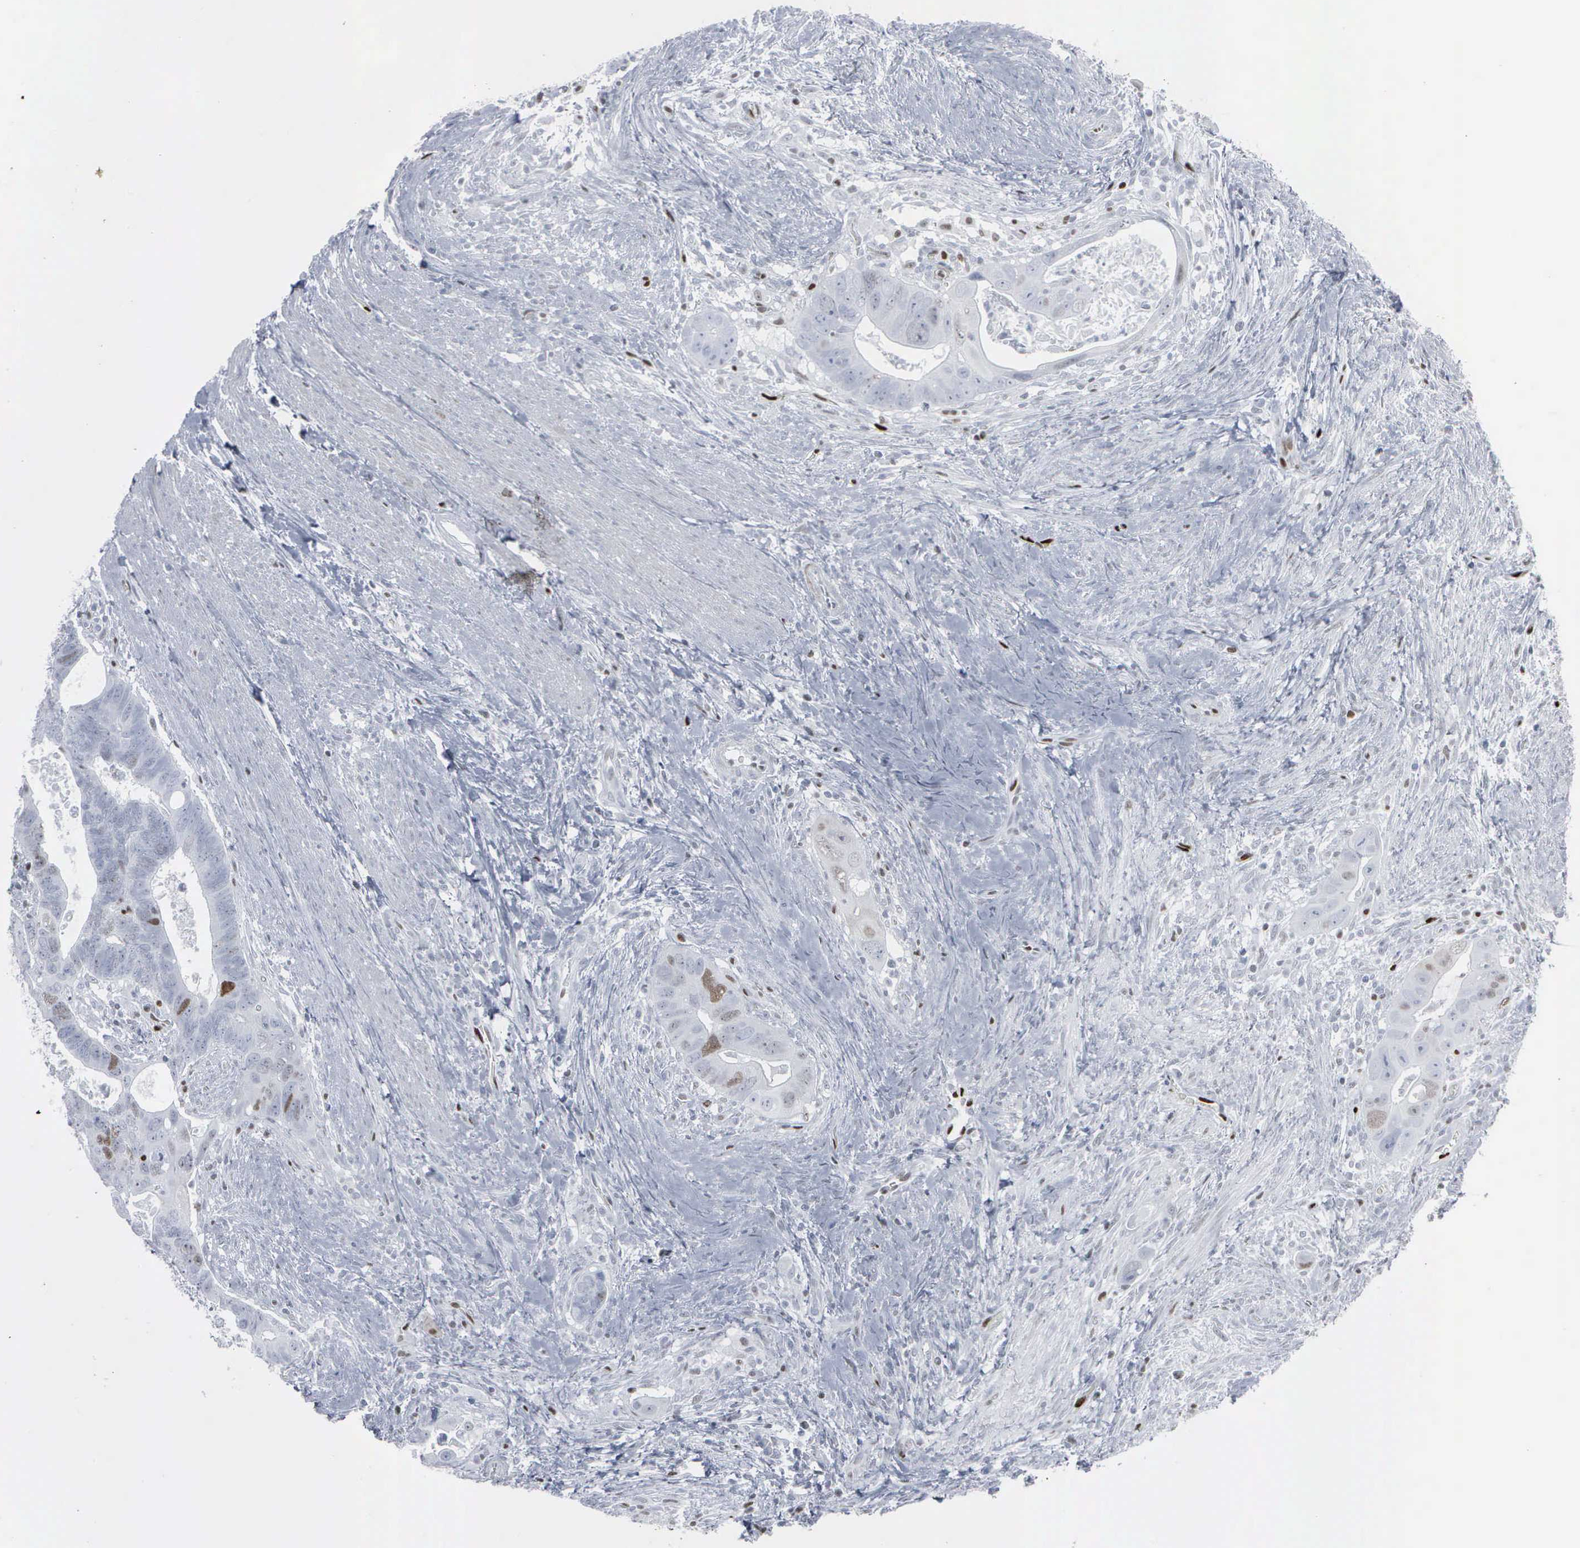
{"staining": {"intensity": "negative", "quantity": "none", "location": "none"}, "tissue": "colorectal cancer", "cell_type": "Tumor cells", "image_type": "cancer", "snomed": [{"axis": "morphology", "description": "Adenocarcinoma, NOS"}, {"axis": "topography", "description": "Rectum"}], "caption": "IHC micrograph of neoplastic tissue: adenocarcinoma (colorectal) stained with DAB demonstrates no significant protein staining in tumor cells.", "gene": "CCND3", "patient": {"sex": "male", "age": 53}}